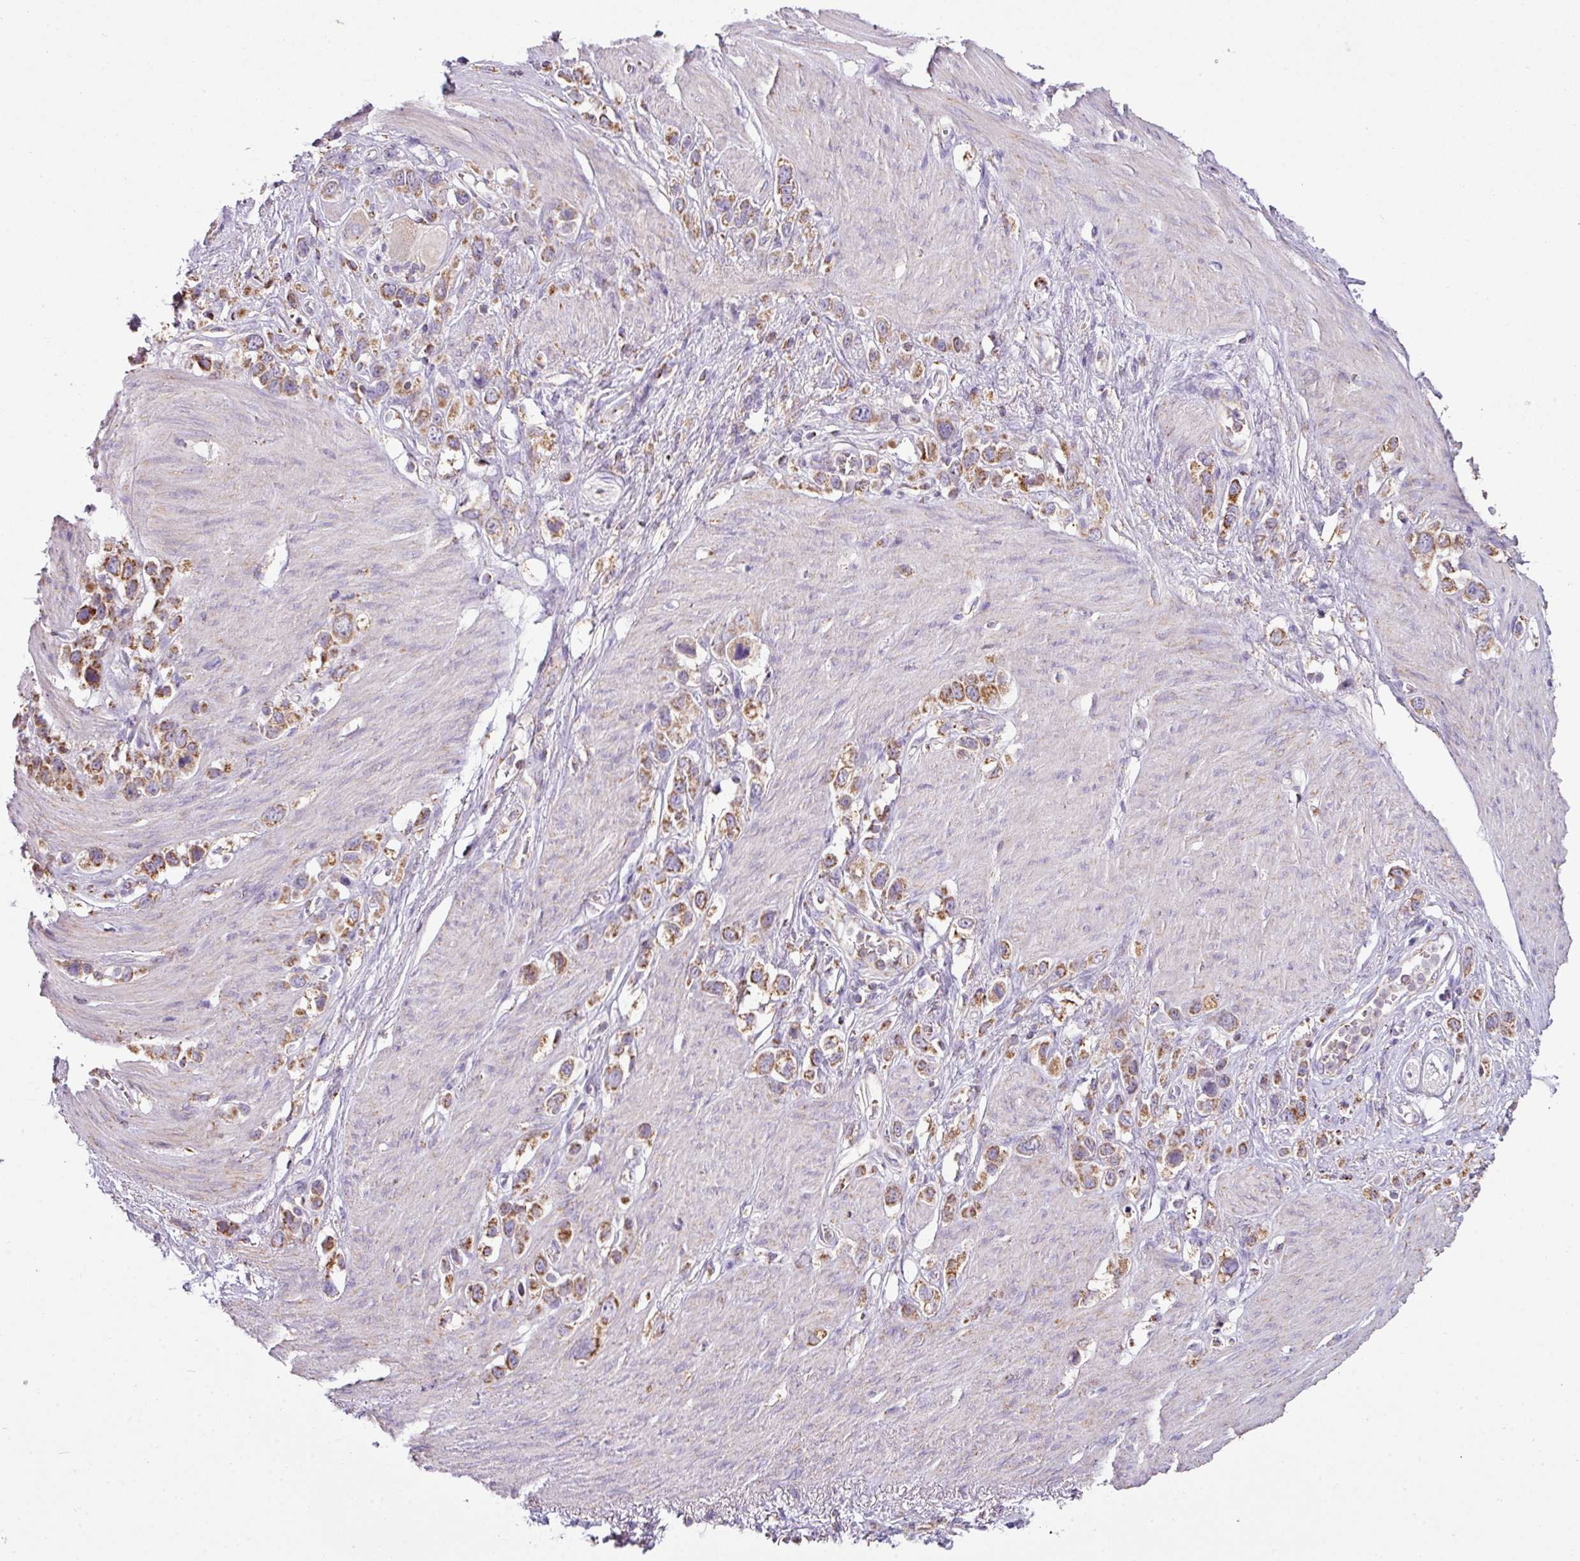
{"staining": {"intensity": "moderate", "quantity": ">75%", "location": "cytoplasmic/membranous"}, "tissue": "stomach cancer", "cell_type": "Tumor cells", "image_type": "cancer", "snomed": [{"axis": "morphology", "description": "Adenocarcinoma, NOS"}, {"axis": "topography", "description": "Stomach"}], "caption": "Human stomach cancer stained with a protein marker reveals moderate staining in tumor cells.", "gene": "SQOR", "patient": {"sex": "female", "age": 65}}